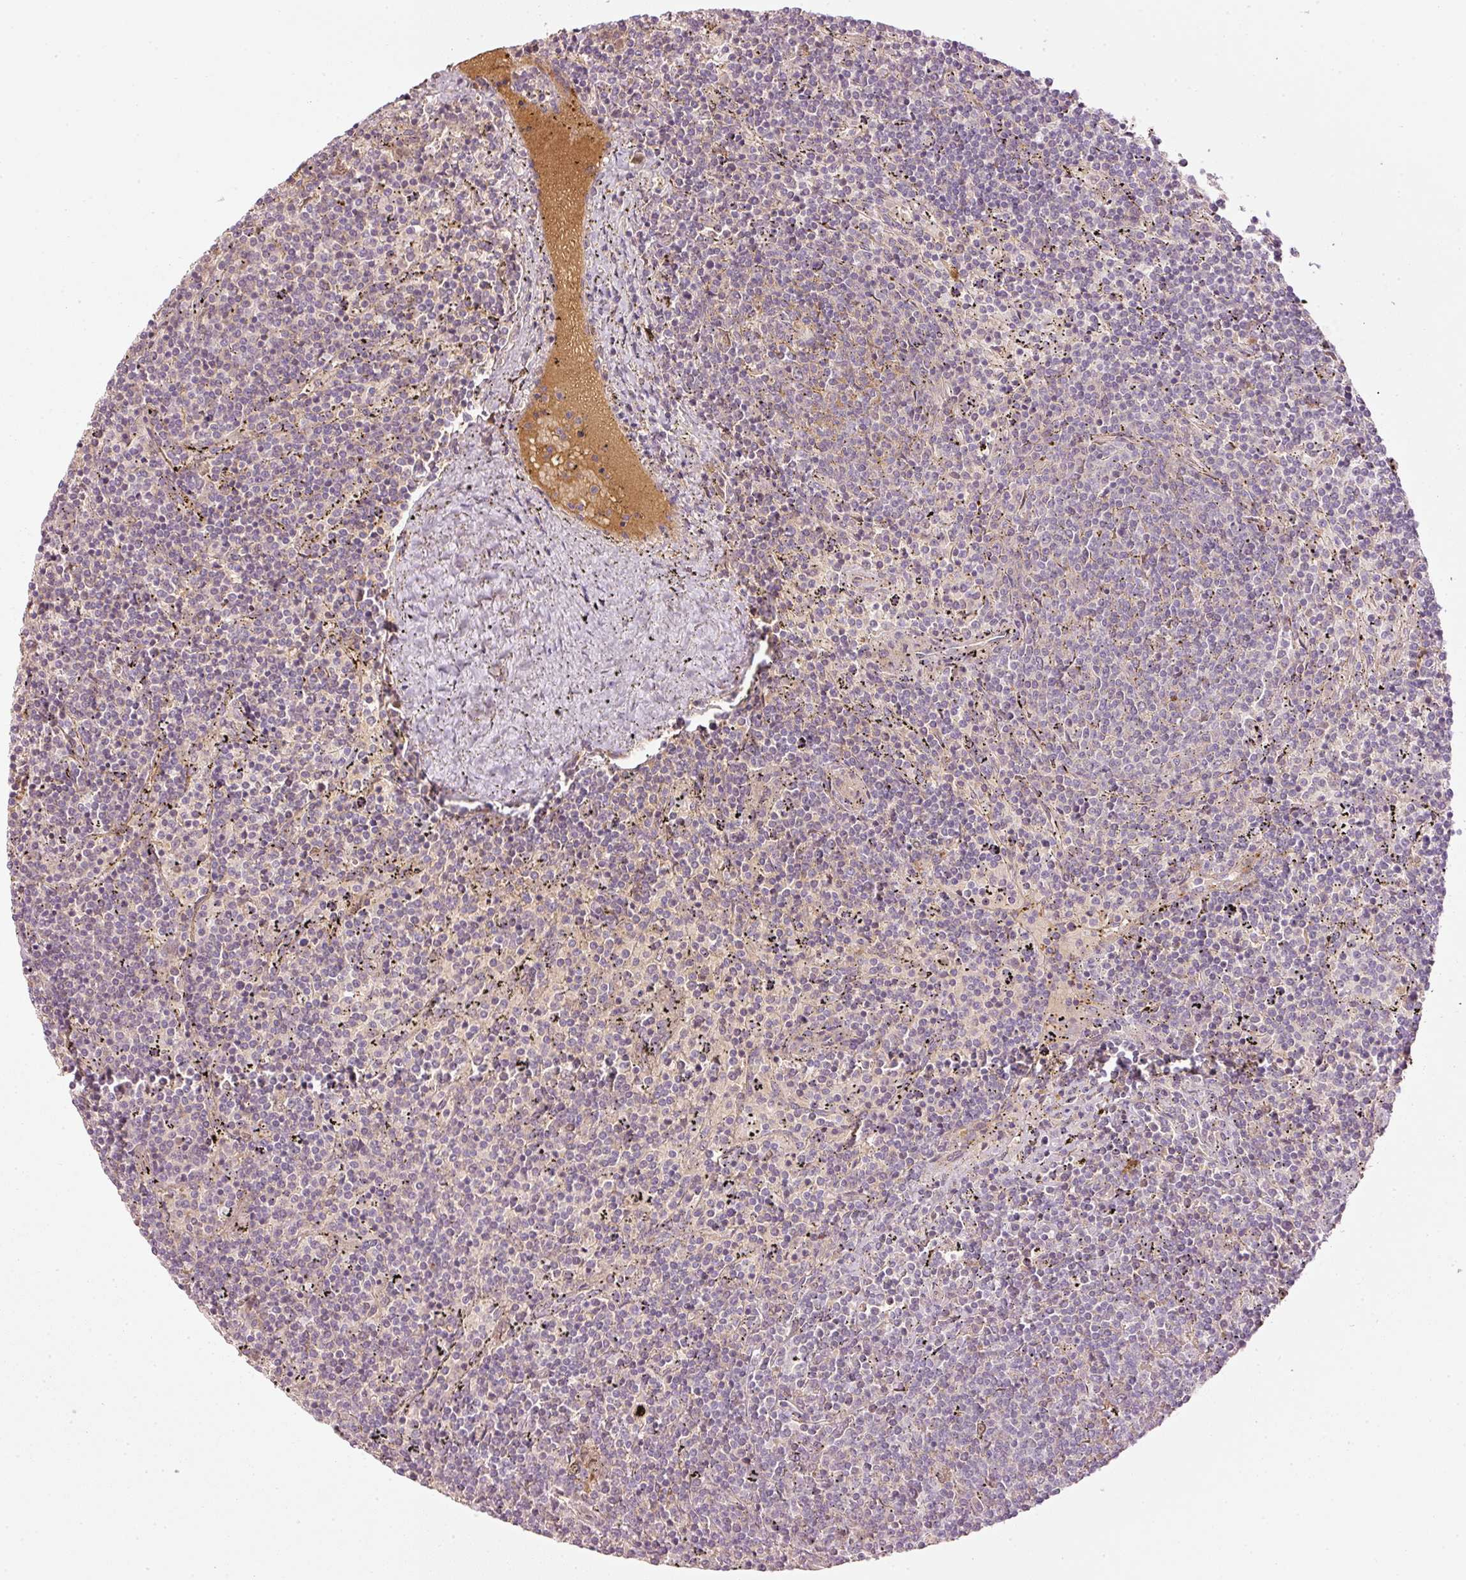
{"staining": {"intensity": "negative", "quantity": "none", "location": "none"}, "tissue": "lymphoma", "cell_type": "Tumor cells", "image_type": "cancer", "snomed": [{"axis": "morphology", "description": "Malignant lymphoma, non-Hodgkin's type, Low grade"}, {"axis": "topography", "description": "Spleen"}], "caption": "Lymphoma stained for a protein using immunohistochemistry demonstrates no positivity tumor cells.", "gene": "SERPING1", "patient": {"sex": "female", "age": 50}}